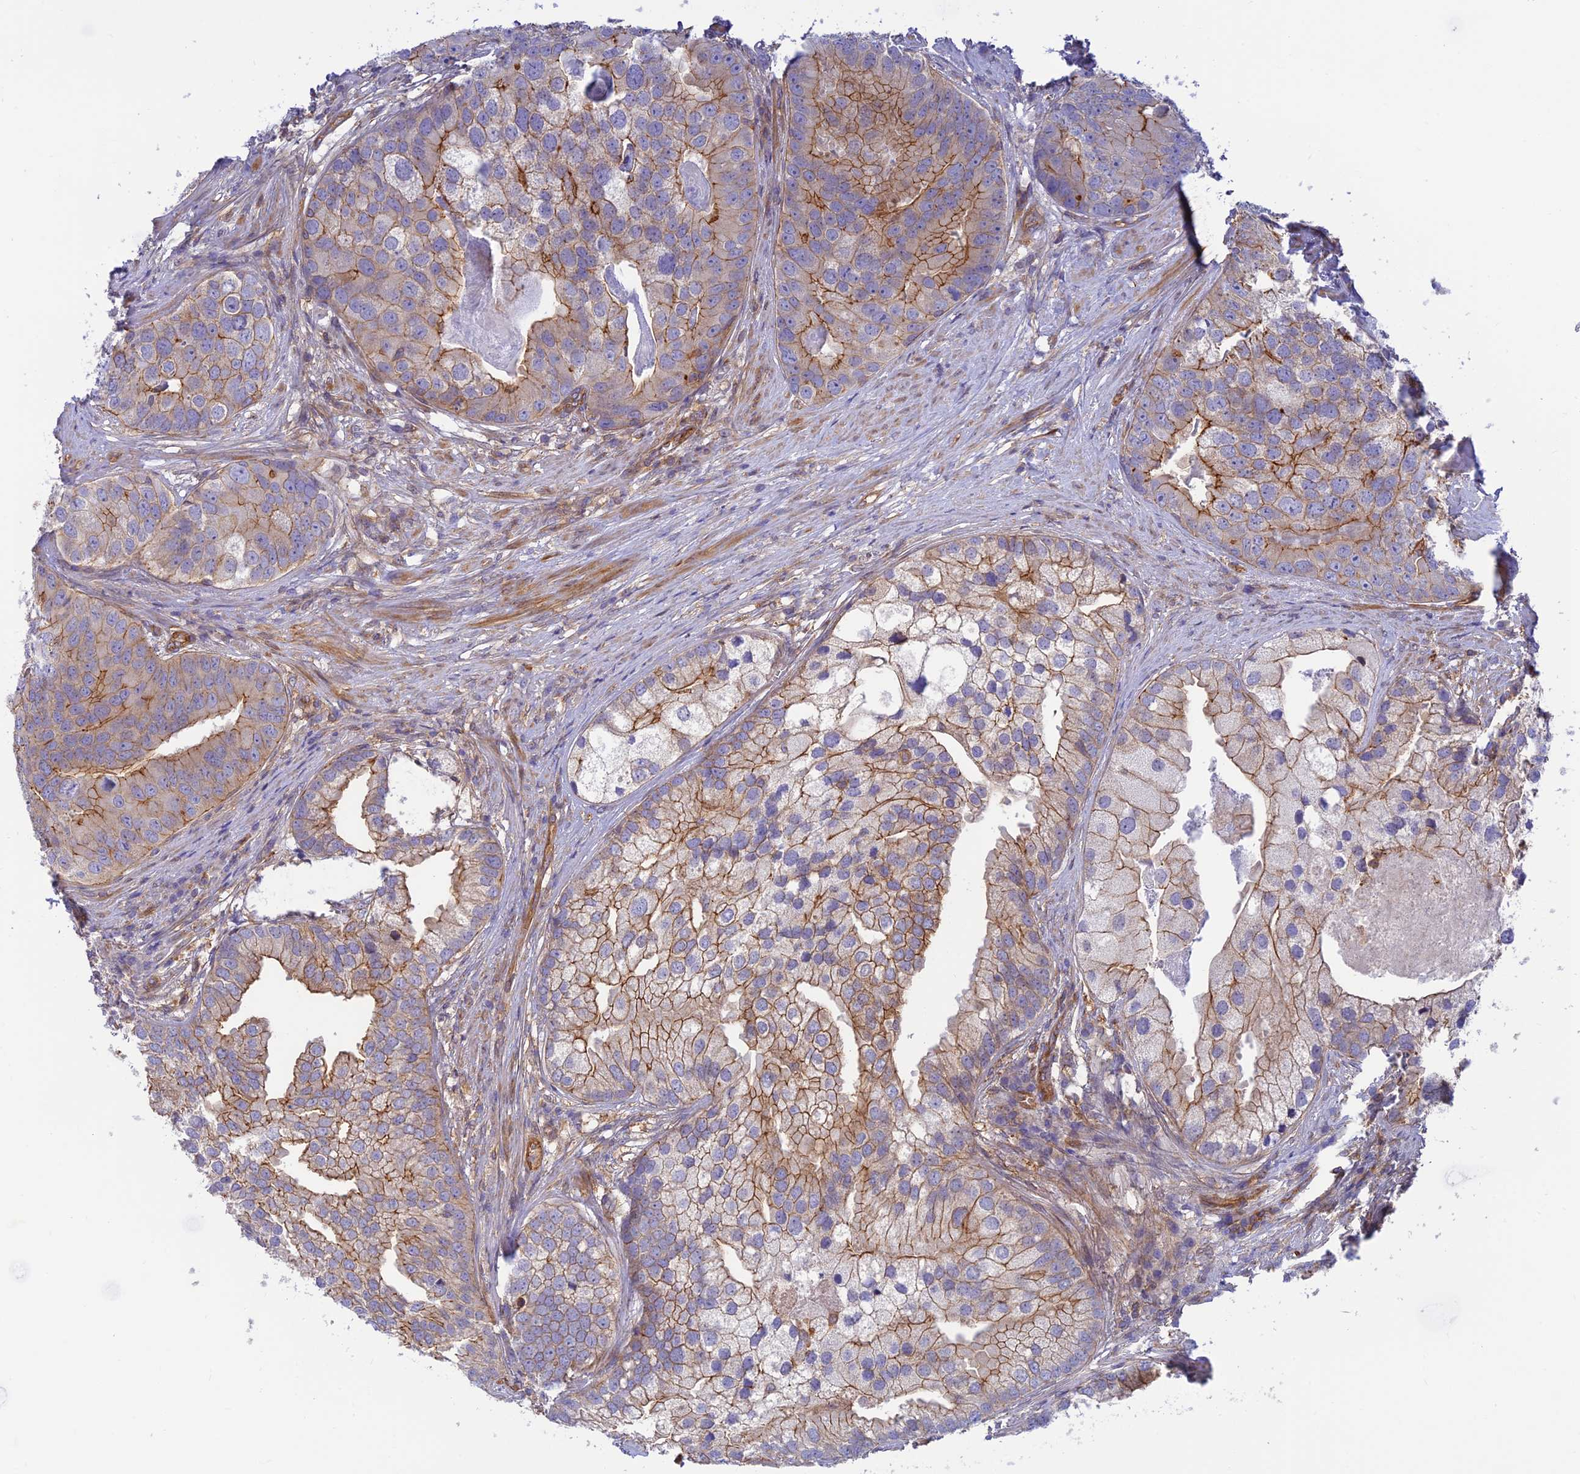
{"staining": {"intensity": "moderate", "quantity": "25%-75%", "location": "cytoplasmic/membranous"}, "tissue": "prostate cancer", "cell_type": "Tumor cells", "image_type": "cancer", "snomed": [{"axis": "morphology", "description": "Adenocarcinoma, High grade"}, {"axis": "topography", "description": "Prostate"}], "caption": "IHC histopathology image of neoplastic tissue: human prostate cancer stained using immunohistochemistry exhibits medium levels of moderate protein expression localized specifically in the cytoplasmic/membranous of tumor cells, appearing as a cytoplasmic/membranous brown color.", "gene": "PPP1R12C", "patient": {"sex": "male", "age": 62}}